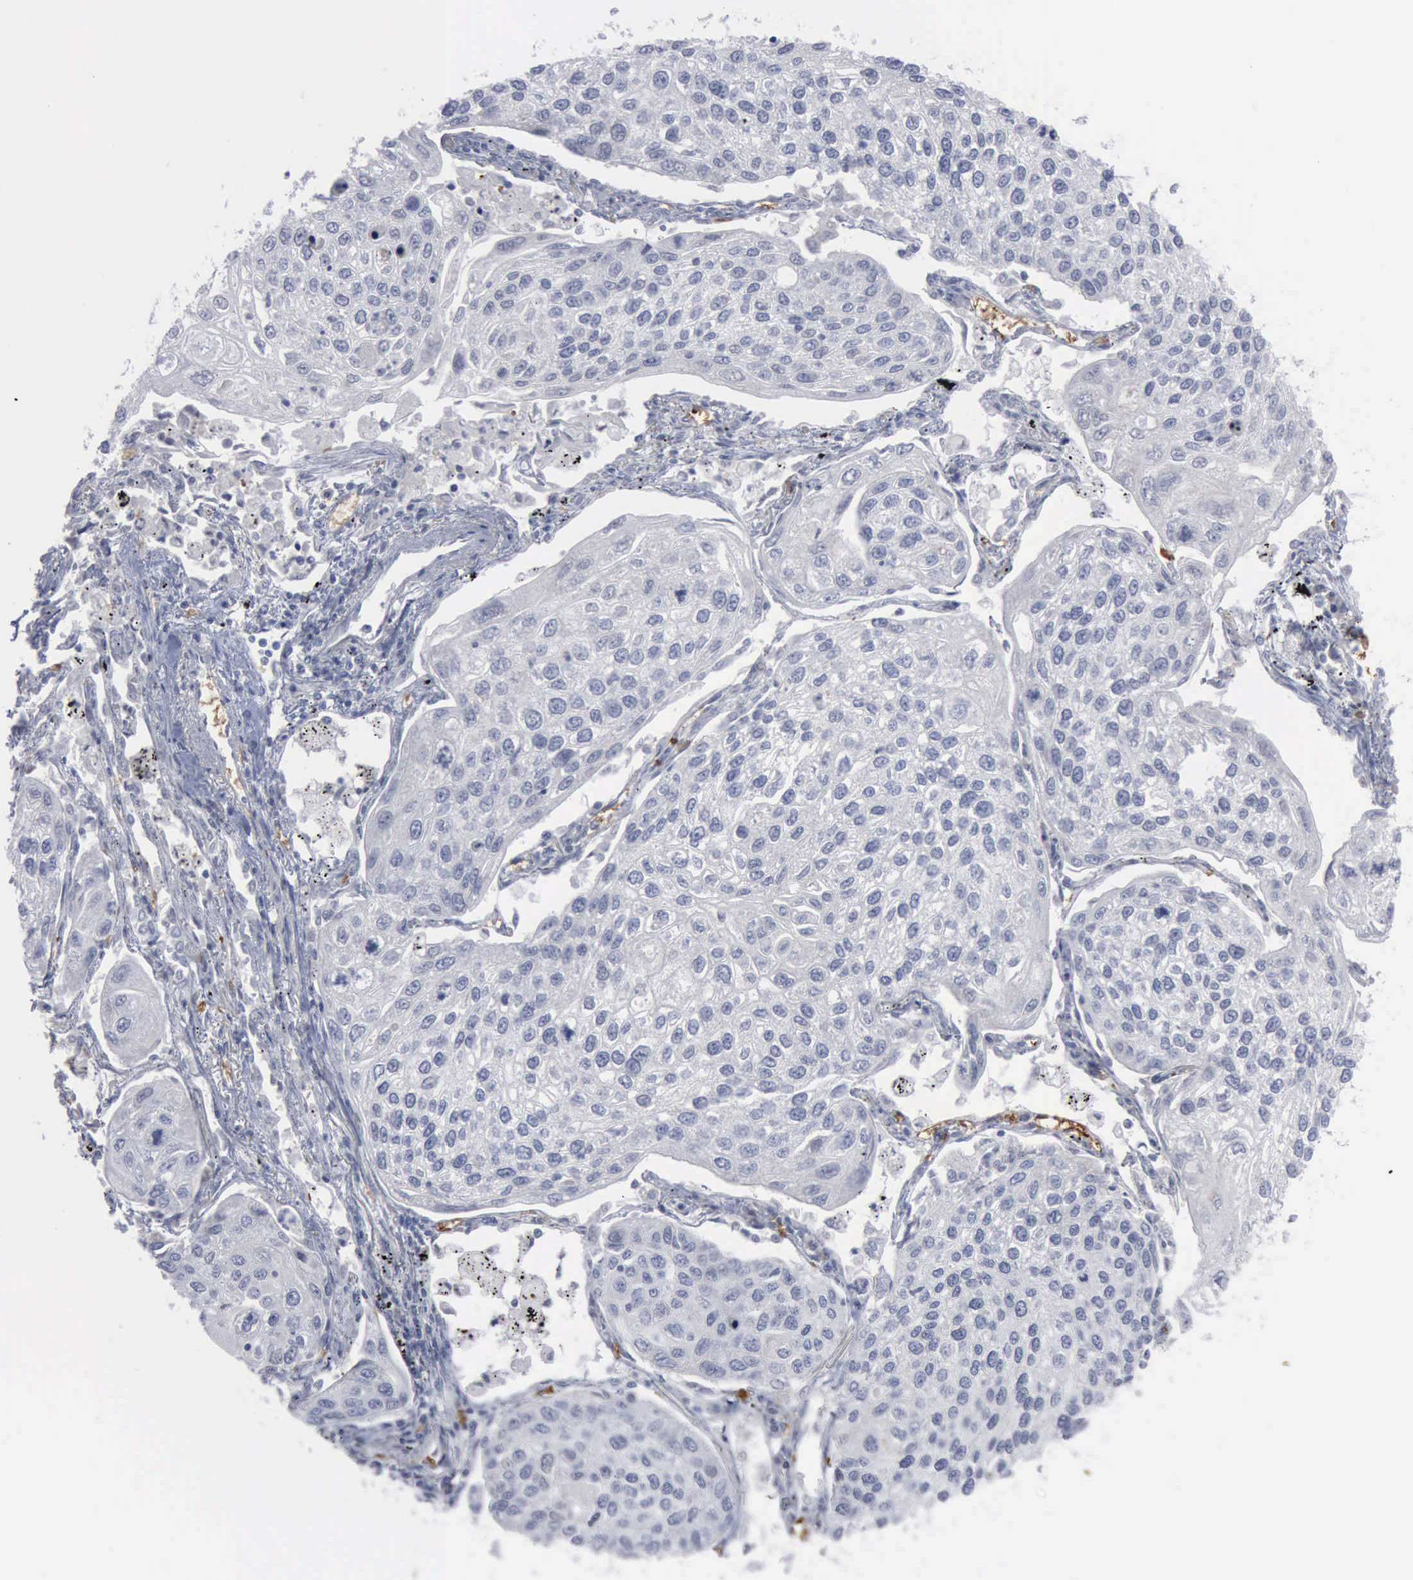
{"staining": {"intensity": "negative", "quantity": "none", "location": "none"}, "tissue": "lung cancer", "cell_type": "Tumor cells", "image_type": "cancer", "snomed": [{"axis": "morphology", "description": "Squamous cell carcinoma, NOS"}, {"axis": "topography", "description": "Lung"}], "caption": "A histopathology image of human lung squamous cell carcinoma is negative for staining in tumor cells.", "gene": "TGFB1", "patient": {"sex": "male", "age": 75}}